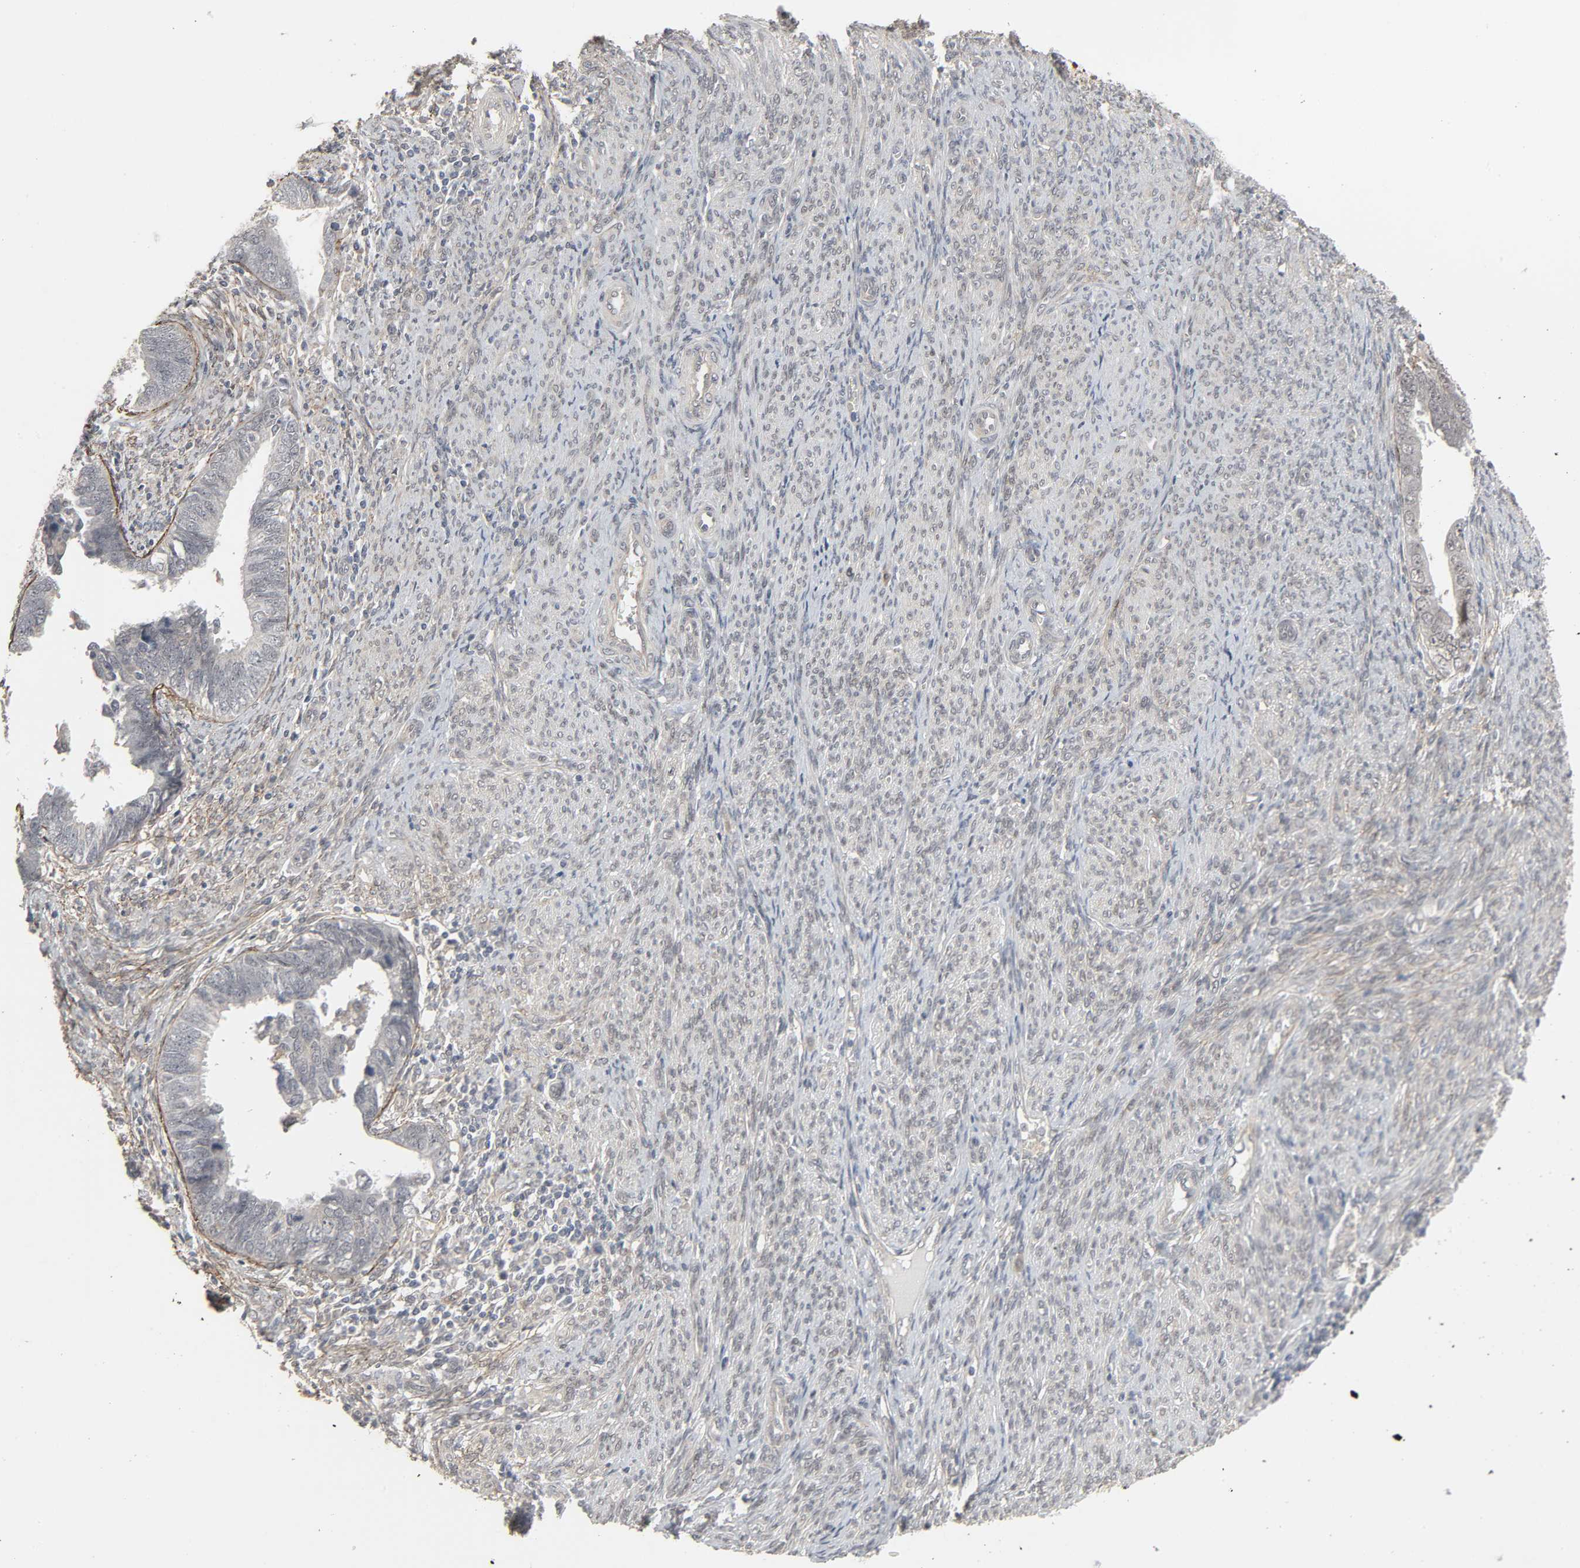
{"staining": {"intensity": "negative", "quantity": "none", "location": "none"}, "tissue": "endometrial cancer", "cell_type": "Tumor cells", "image_type": "cancer", "snomed": [{"axis": "morphology", "description": "Adenocarcinoma, NOS"}, {"axis": "topography", "description": "Endometrium"}], "caption": "This is an immunohistochemistry image of human endometrial cancer. There is no expression in tumor cells.", "gene": "ZNF222", "patient": {"sex": "female", "age": 75}}